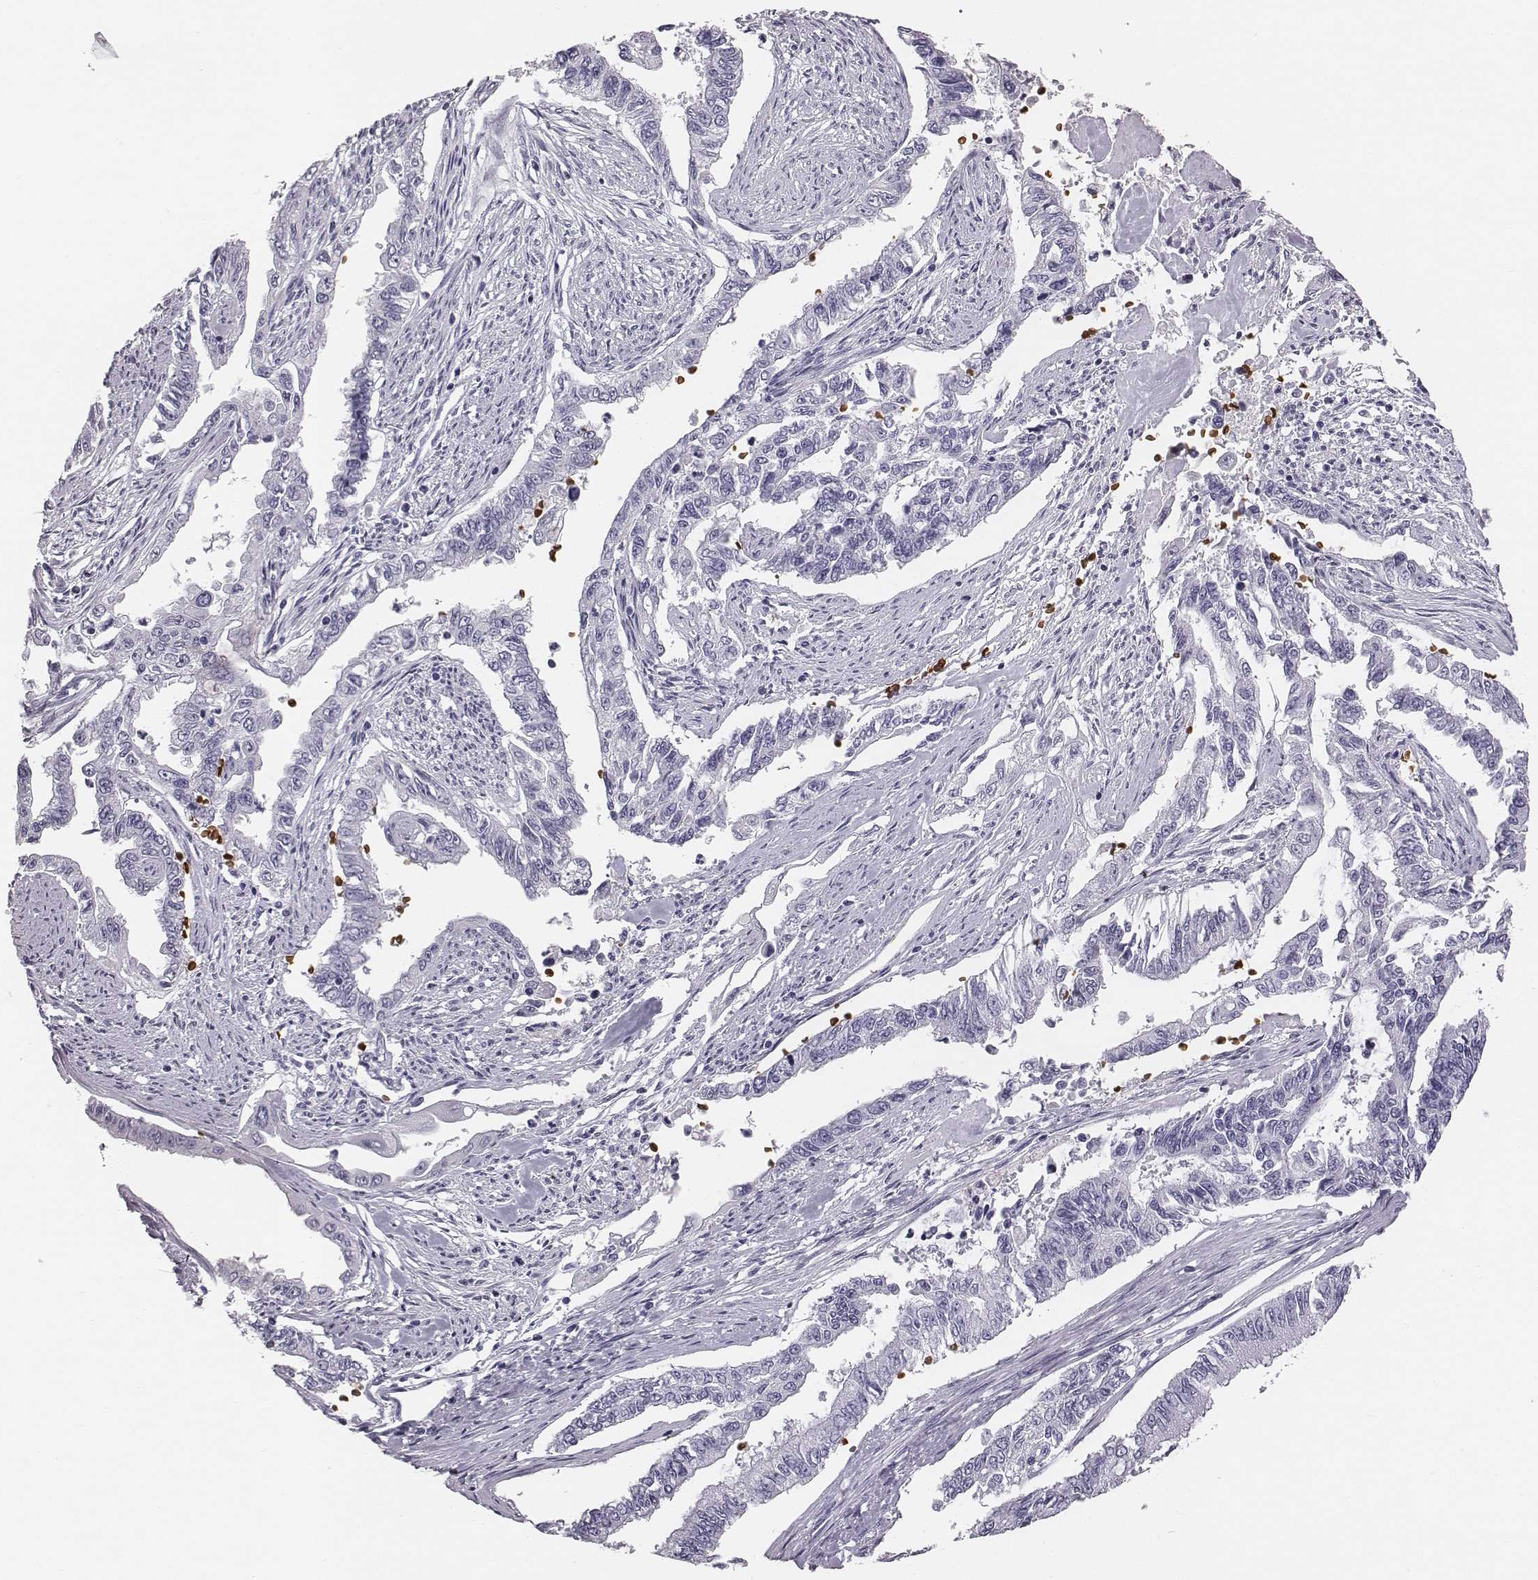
{"staining": {"intensity": "negative", "quantity": "none", "location": "none"}, "tissue": "endometrial cancer", "cell_type": "Tumor cells", "image_type": "cancer", "snomed": [{"axis": "morphology", "description": "Adenocarcinoma, NOS"}, {"axis": "topography", "description": "Uterus"}], "caption": "Endometrial cancer (adenocarcinoma) stained for a protein using IHC reveals no positivity tumor cells.", "gene": "HBZ", "patient": {"sex": "female", "age": 59}}